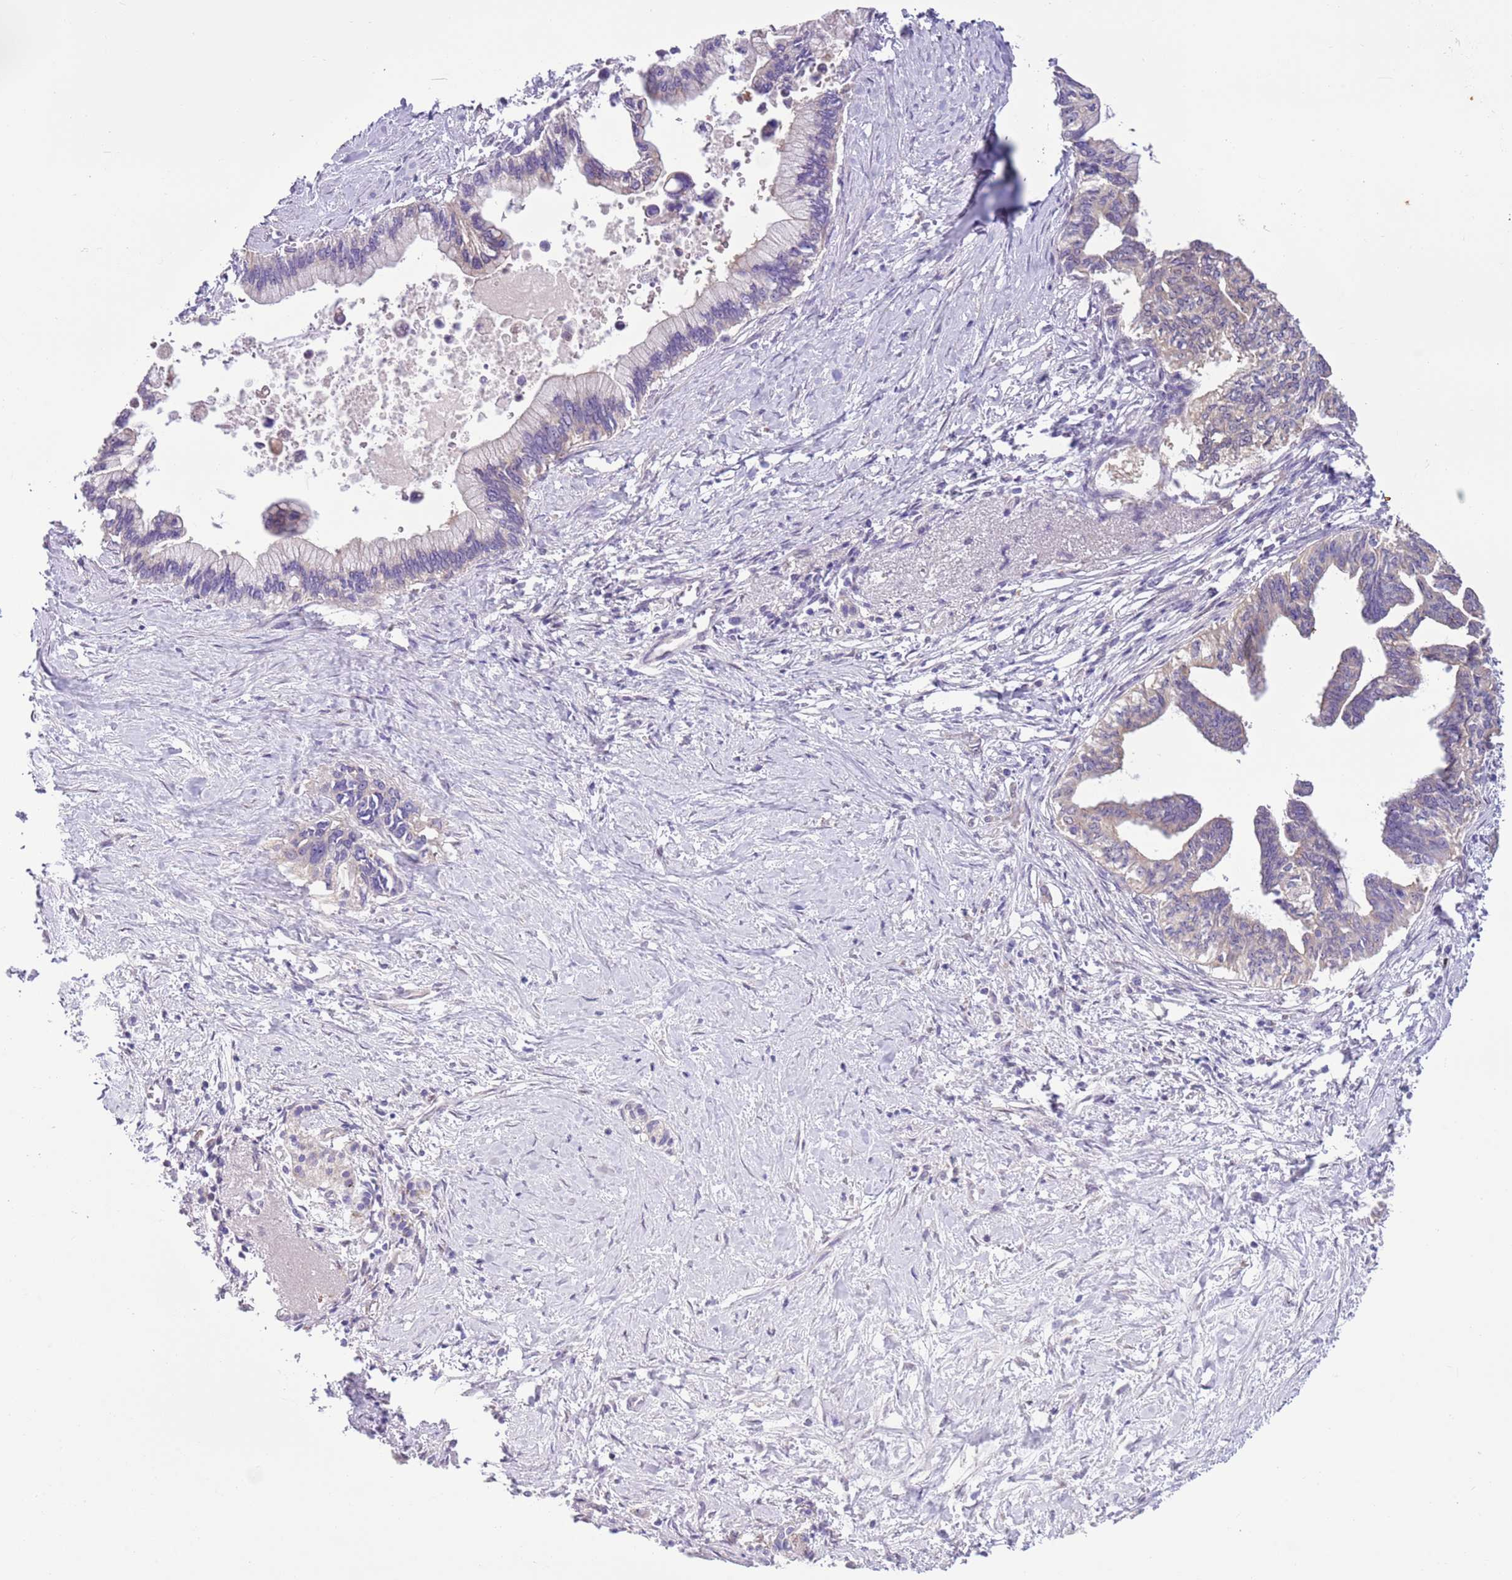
{"staining": {"intensity": "negative", "quantity": "none", "location": "none"}, "tissue": "pancreatic cancer", "cell_type": "Tumor cells", "image_type": "cancer", "snomed": [{"axis": "morphology", "description": "Adenocarcinoma, NOS"}, {"axis": "topography", "description": "Pancreas"}], "caption": "Immunohistochemical staining of adenocarcinoma (pancreatic) exhibits no significant positivity in tumor cells.", "gene": "CAPN9", "patient": {"sex": "female", "age": 83}}